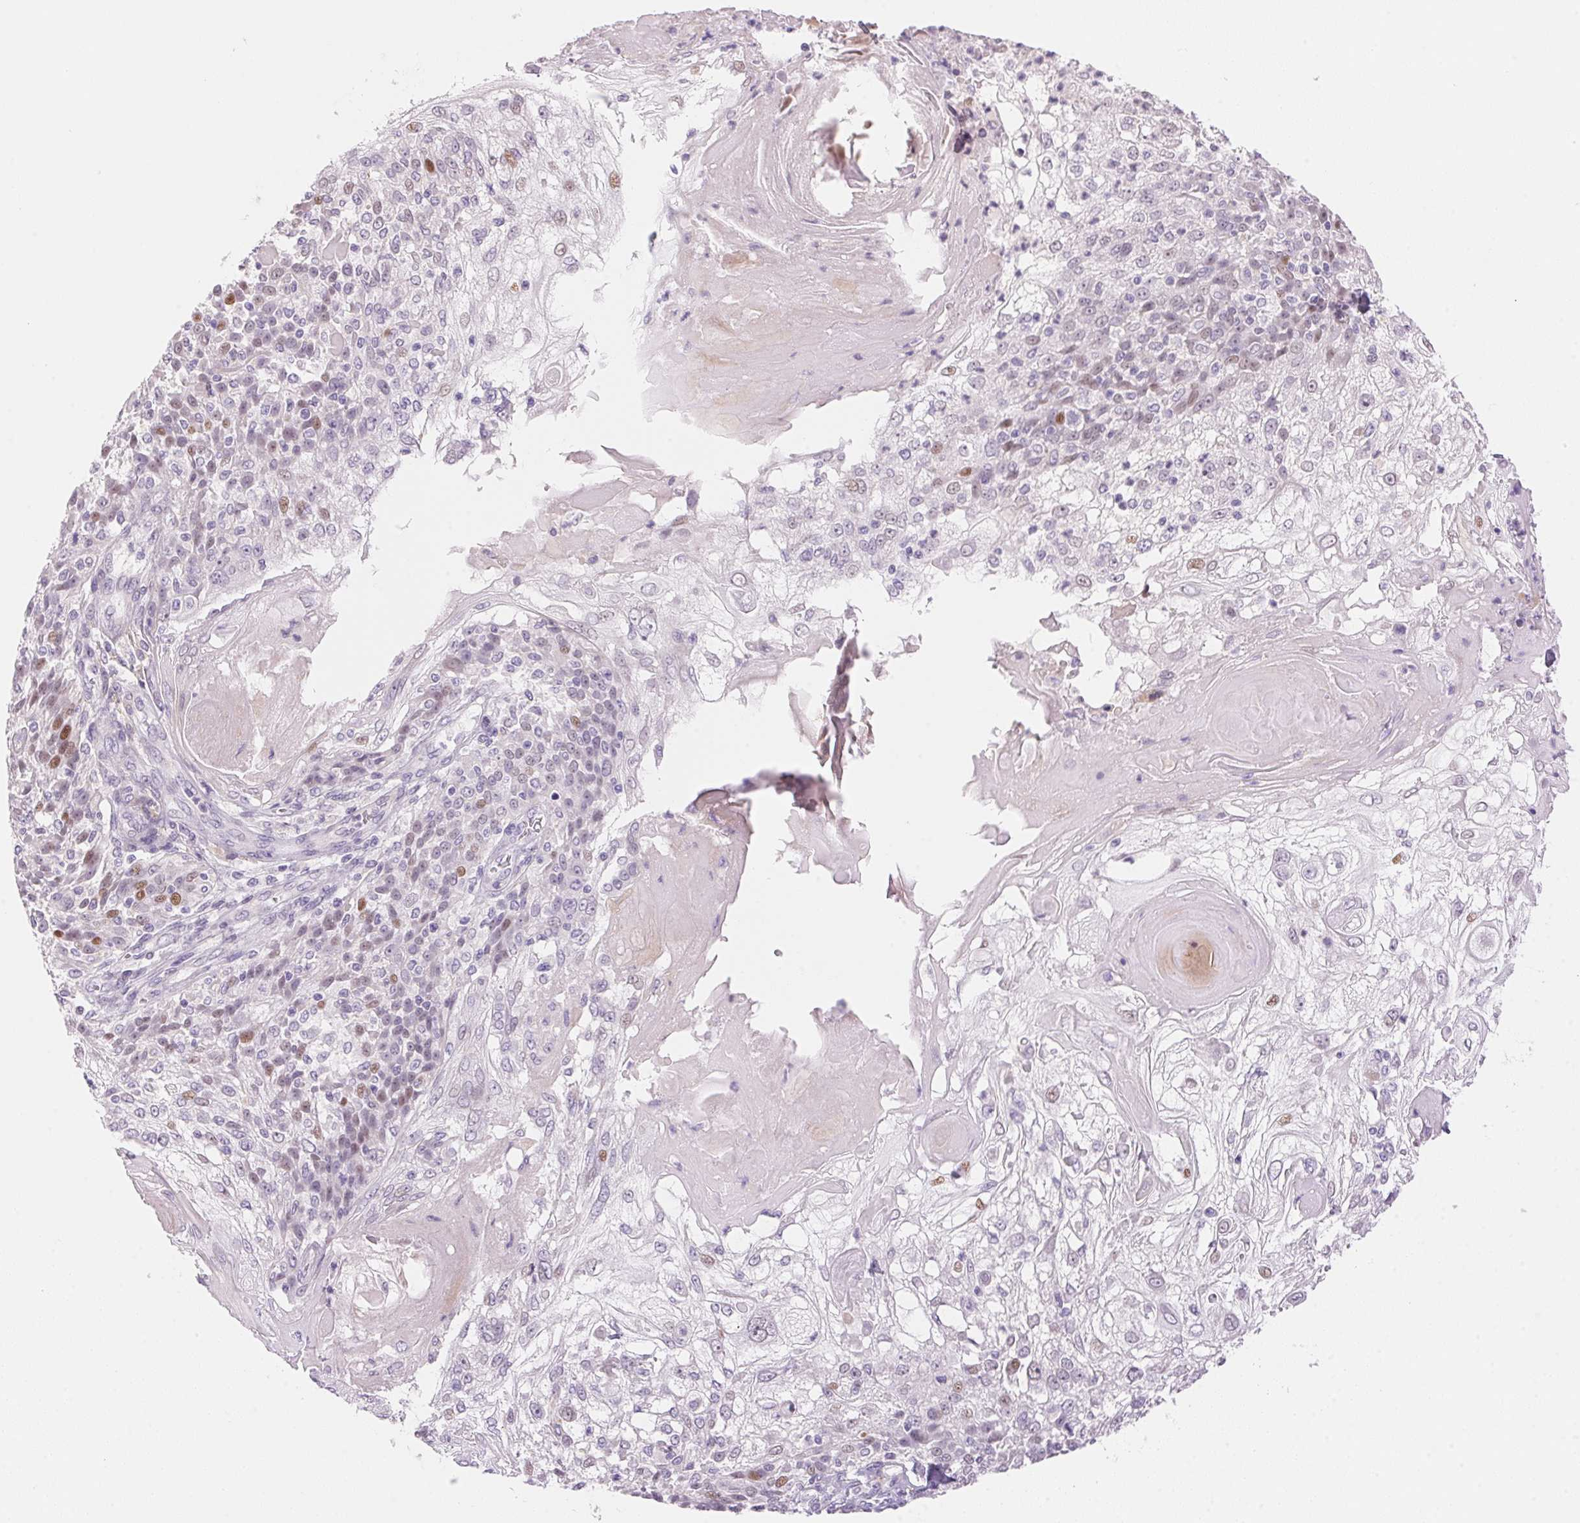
{"staining": {"intensity": "negative", "quantity": "none", "location": "none"}, "tissue": "skin cancer", "cell_type": "Tumor cells", "image_type": "cancer", "snomed": [{"axis": "morphology", "description": "Normal tissue, NOS"}, {"axis": "morphology", "description": "Squamous cell carcinoma, NOS"}, {"axis": "topography", "description": "Skin"}], "caption": "Immunohistochemistry (IHC) of human skin squamous cell carcinoma exhibits no expression in tumor cells.", "gene": "TEKT1", "patient": {"sex": "female", "age": 83}}